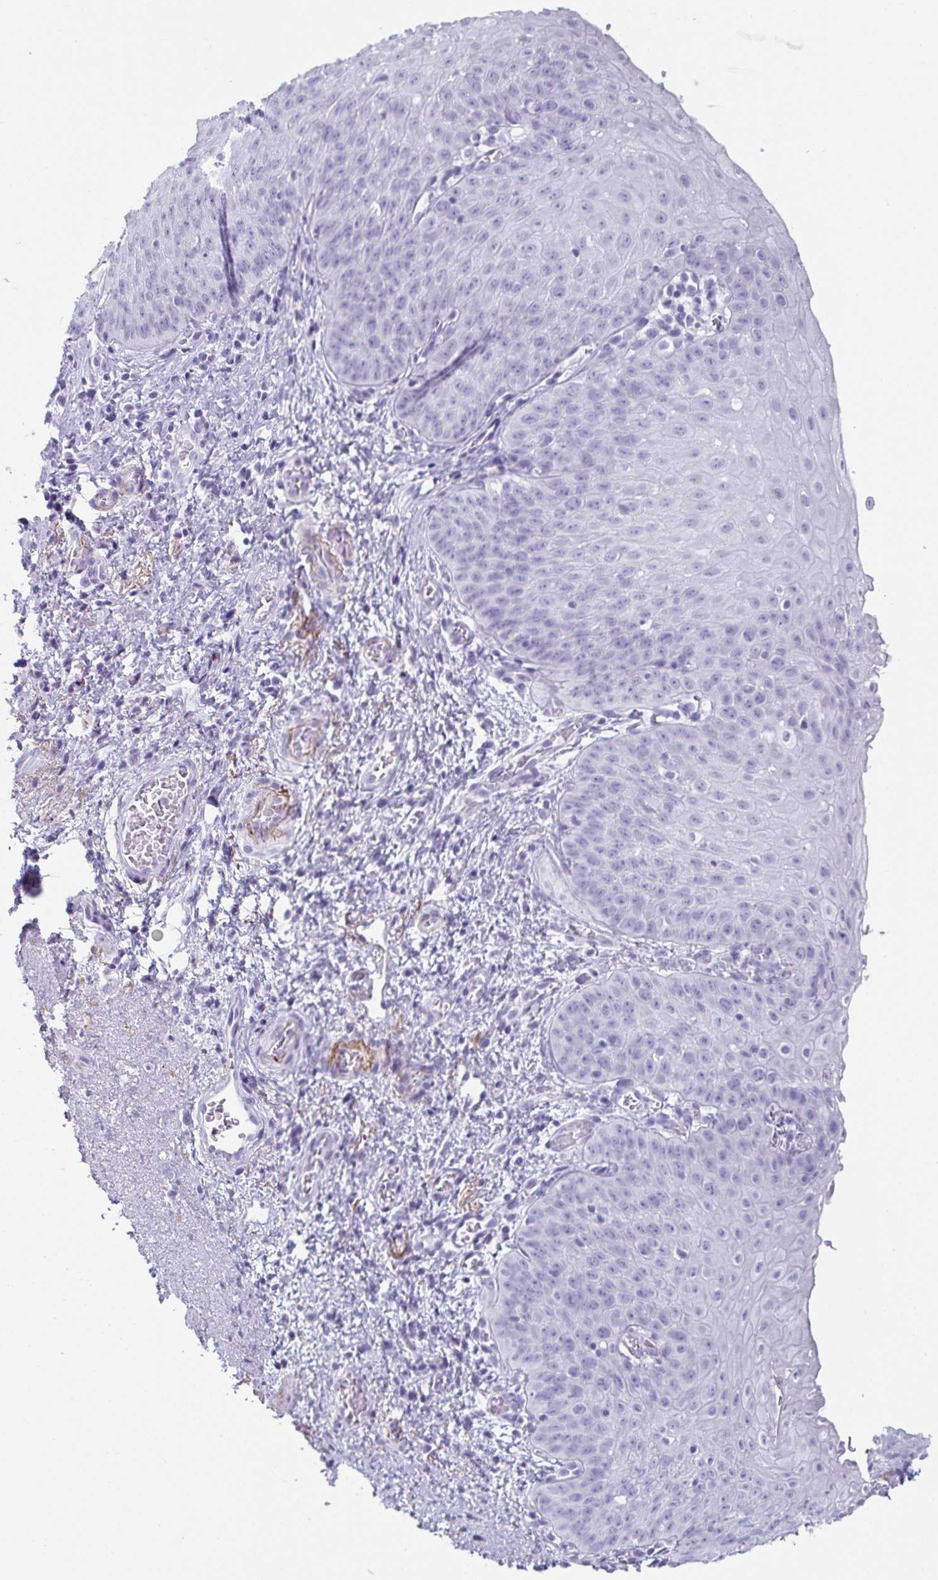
{"staining": {"intensity": "negative", "quantity": "none", "location": "none"}, "tissue": "esophagus", "cell_type": "Squamous epithelial cells", "image_type": "normal", "snomed": [{"axis": "morphology", "description": "Normal tissue, NOS"}, {"axis": "topography", "description": "Esophagus"}], "caption": "Immunohistochemistry of normal human esophagus shows no positivity in squamous epithelial cells. (DAB (3,3'-diaminobenzidine) immunohistochemistry (IHC), high magnification).", "gene": "CREG2", "patient": {"sex": "male", "age": 71}}